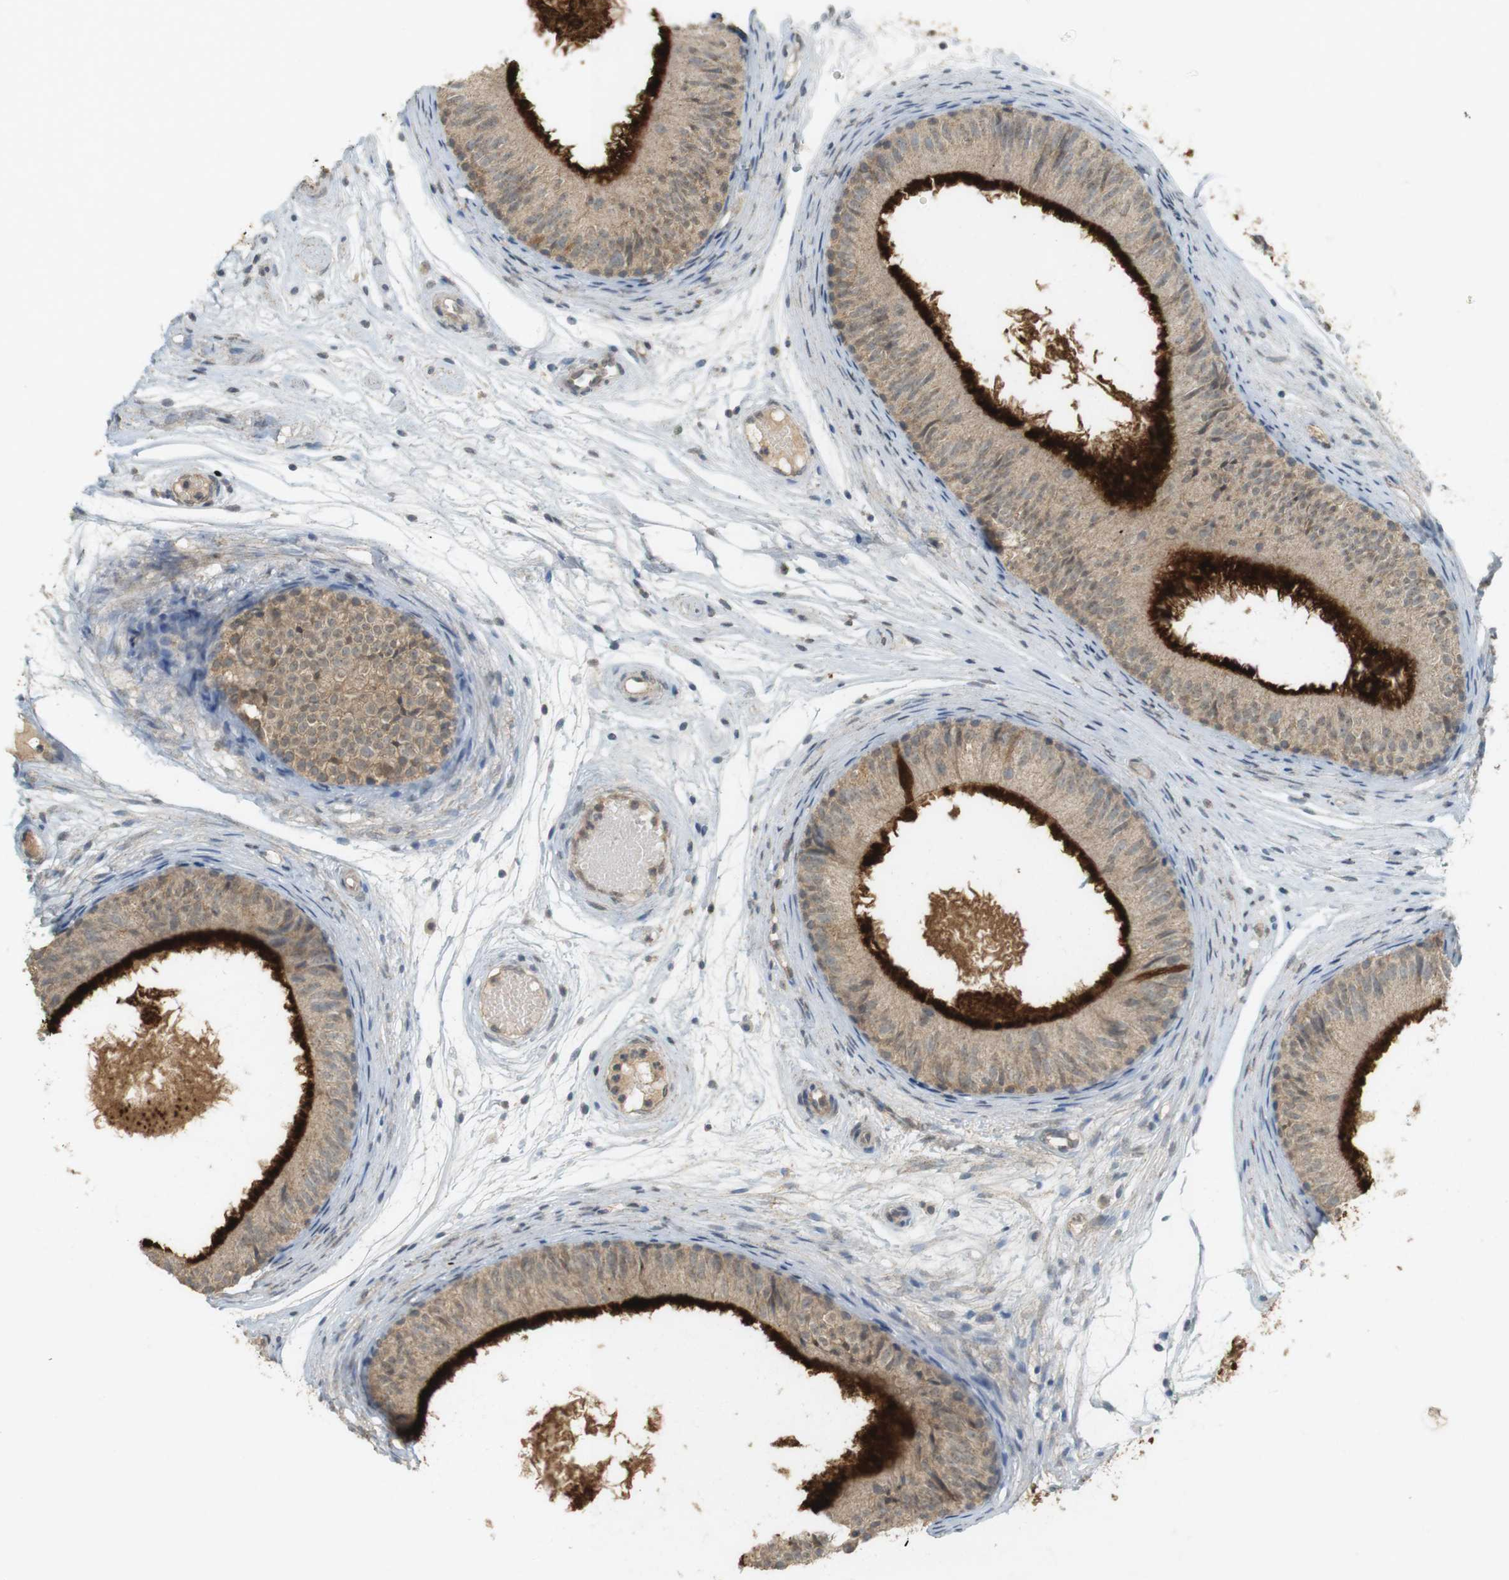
{"staining": {"intensity": "strong", "quantity": "25%-75%", "location": "cytoplasmic/membranous"}, "tissue": "epididymis", "cell_type": "Glandular cells", "image_type": "normal", "snomed": [{"axis": "morphology", "description": "Normal tissue, NOS"}, {"axis": "morphology", "description": "Atrophy, NOS"}, {"axis": "topography", "description": "Testis"}, {"axis": "topography", "description": "Epididymis"}], "caption": "Immunohistochemical staining of unremarkable human epididymis demonstrates high levels of strong cytoplasmic/membranous expression in about 25%-75% of glandular cells.", "gene": "TTK", "patient": {"sex": "male", "age": 18}}